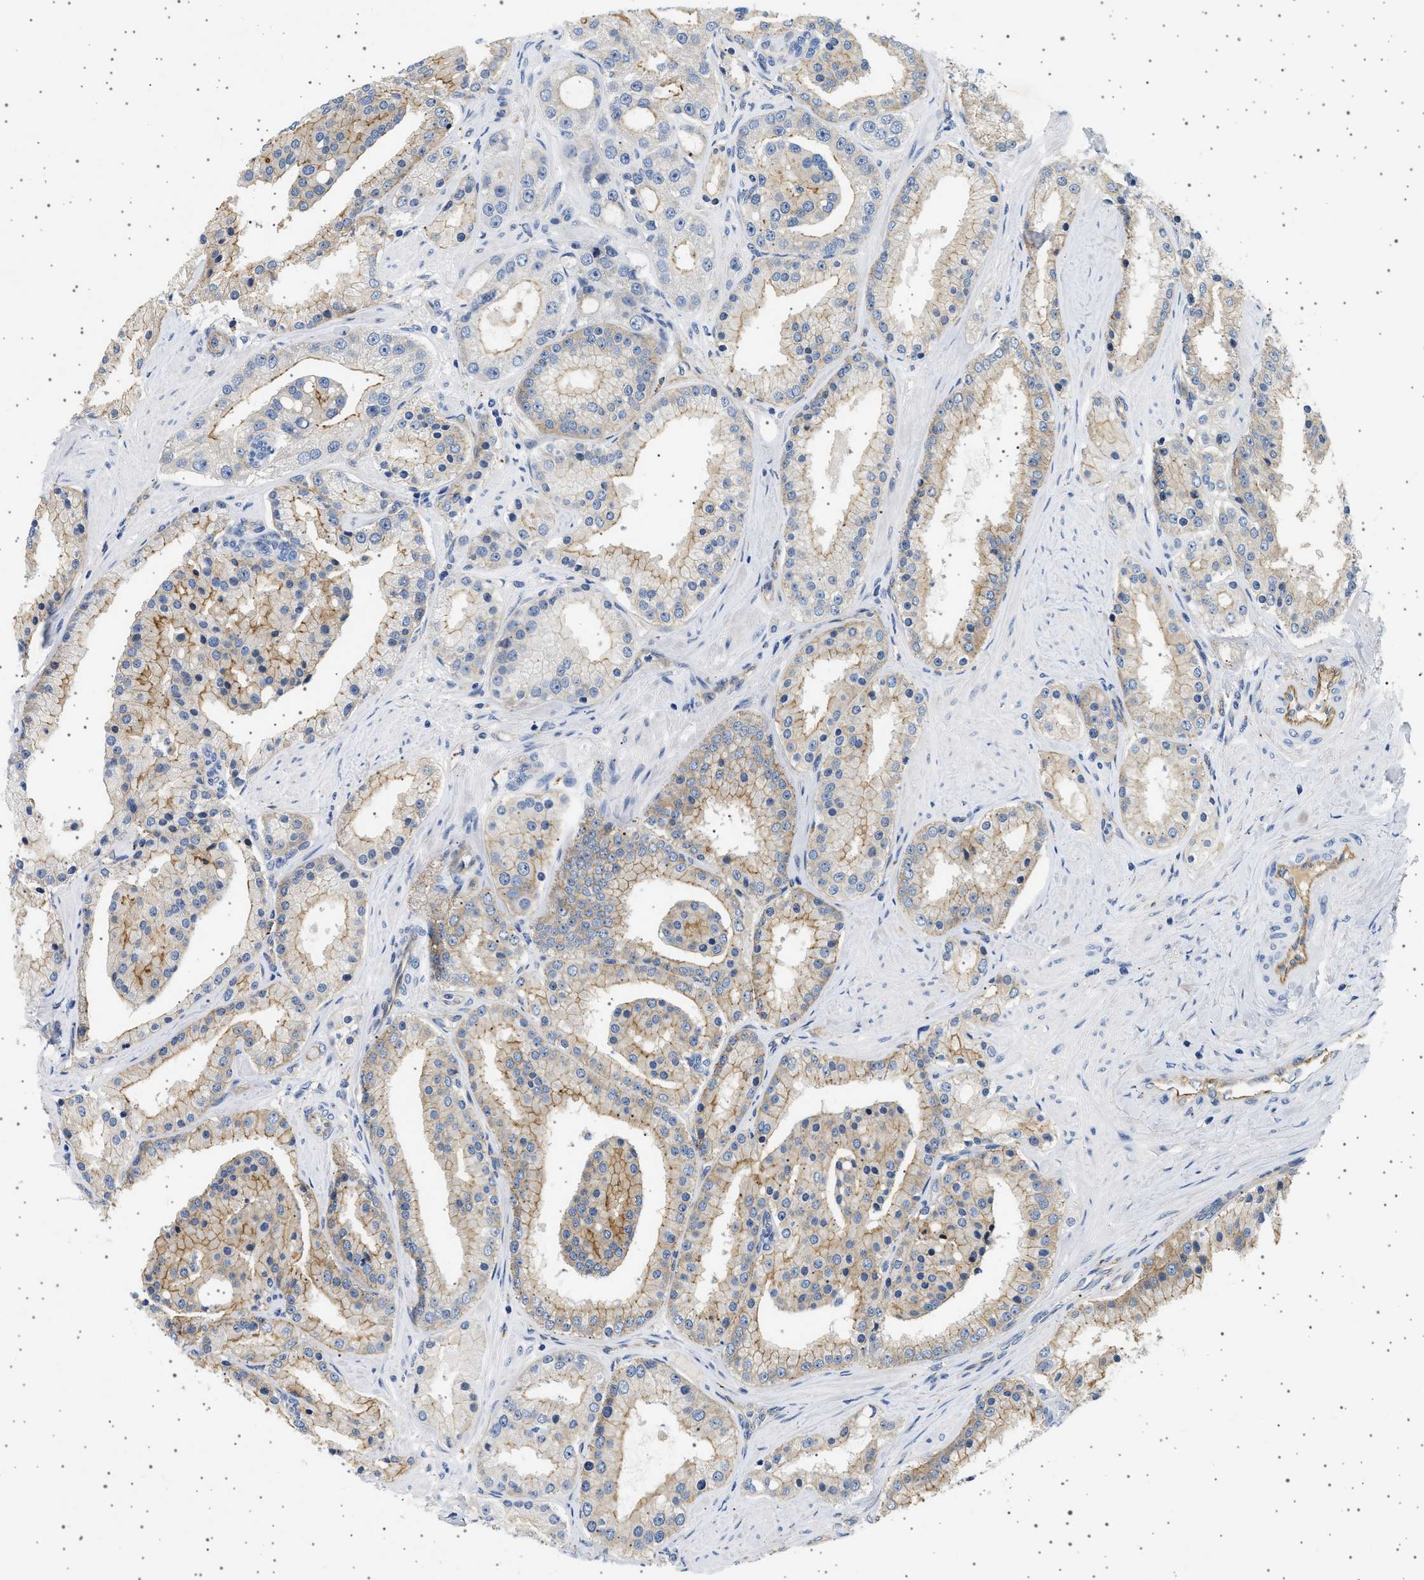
{"staining": {"intensity": "moderate", "quantity": "<25%", "location": "cytoplasmic/membranous"}, "tissue": "prostate cancer", "cell_type": "Tumor cells", "image_type": "cancer", "snomed": [{"axis": "morphology", "description": "Adenocarcinoma, Low grade"}, {"axis": "topography", "description": "Prostate"}], "caption": "Prostate cancer (low-grade adenocarcinoma) stained for a protein shows moderate cytoplasmic/membranous positivity in tumor cells.", "gene": "PLPP6", "patient": {"sex": "male", "age": 63}}